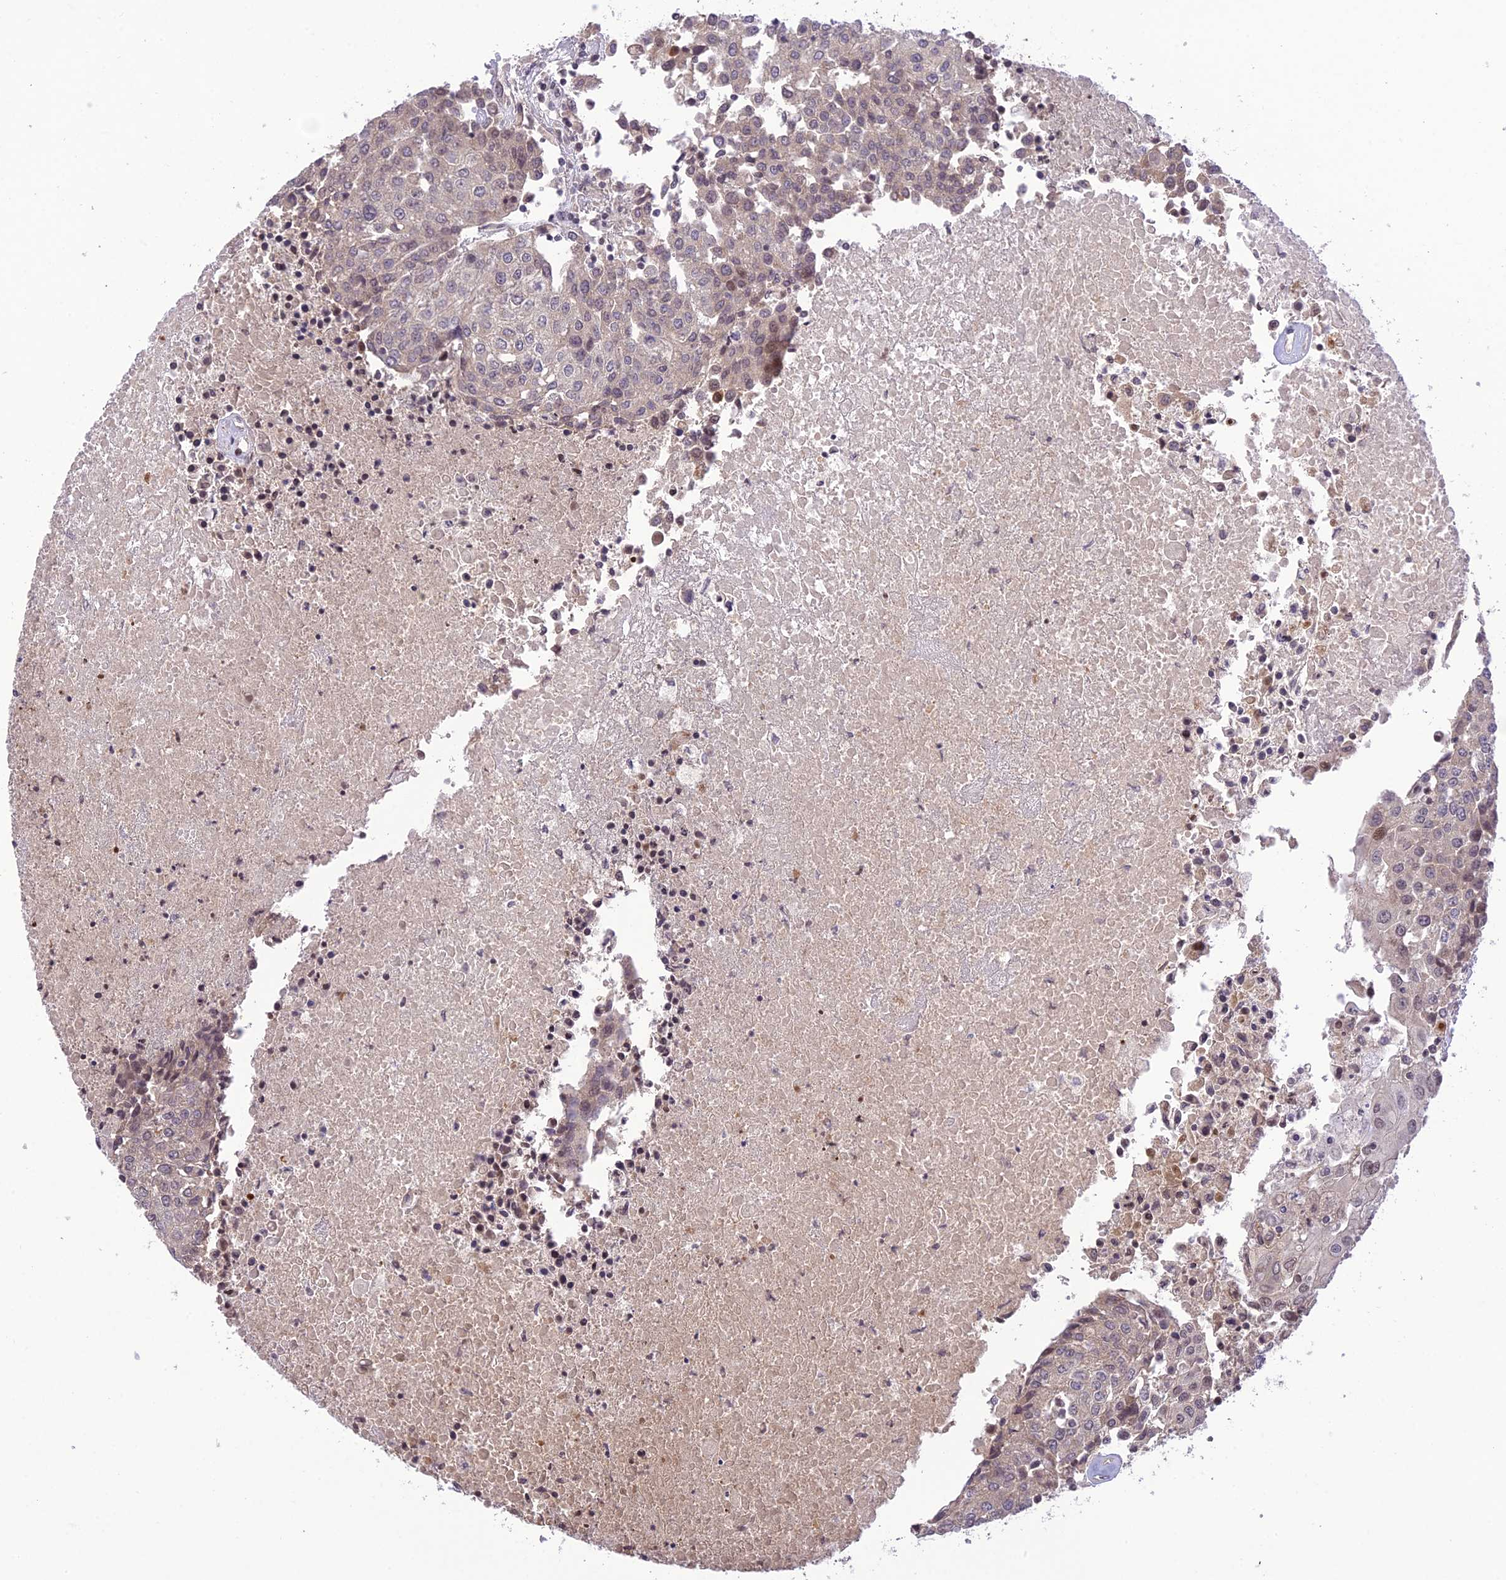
{"staining": {"intensity": "weak", "quantity": "<25%", "location": "cytoplasmic/membranous,nuclear"}, "tissue": "urothelial cancer", "cell_type": "Tumor cells", "image_type": "cancer", "snomed": [{"axis": "morphology", "description": "Urothelial carcinoma, High grade"}, {"axis": "topography", "description": "Urinary bladder"}], "caption": "Tumor cells are negative for brown protein staining in high-grade urothelial carcinoma. (Stains: DAB immunohistochemistry with hematoxylin counter stain, Microscopy: brightfield microscopy at high magnification).", "gene": "TEKT1", "patient": {"sex": "female", "age": 85}}